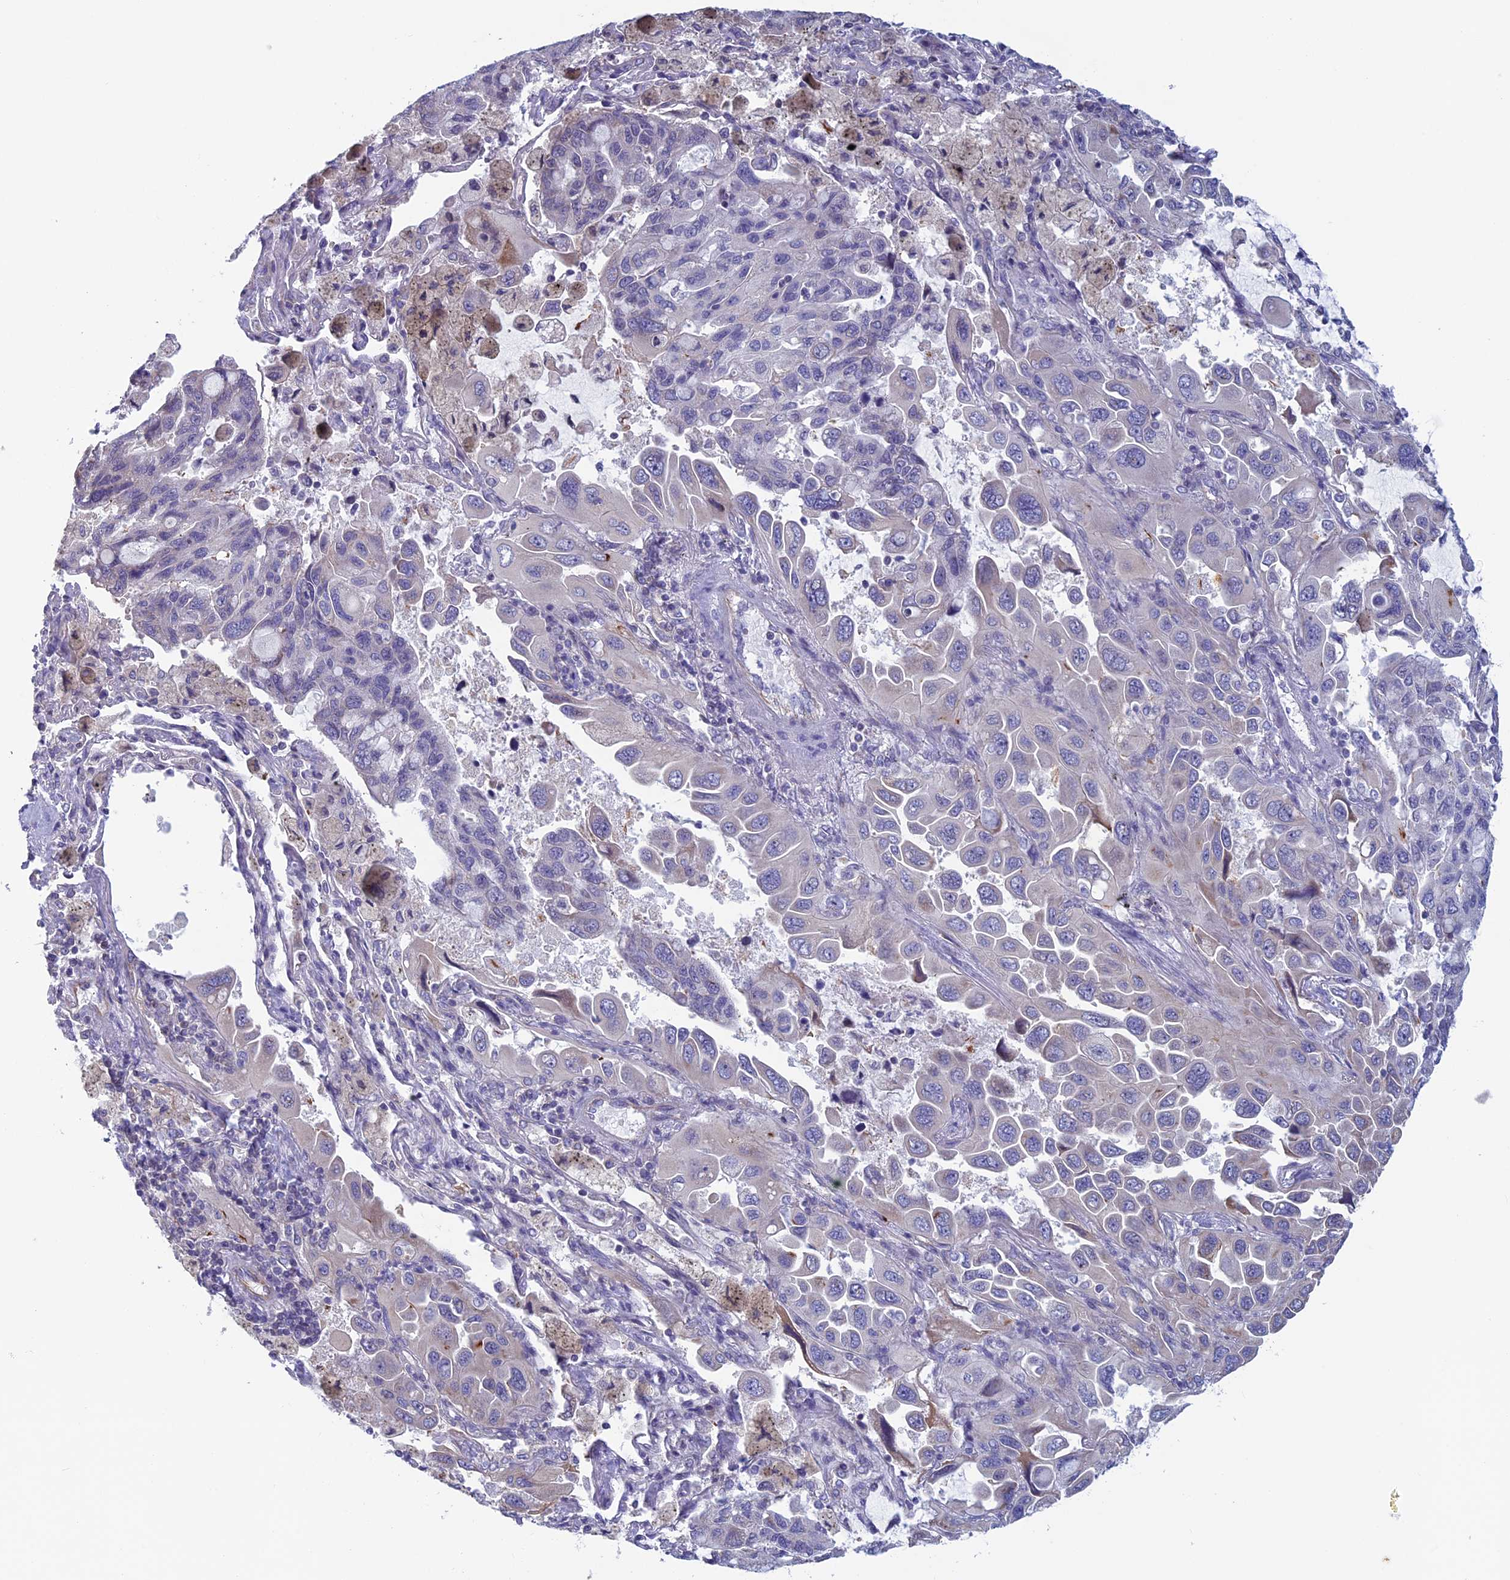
{"staining": {"intensity": "negative", "quantity": "none", "location": "none"}, "tissue": "lung cancer", "cell_type": "Tumor cells", "image_type": "cancer", "snomed": [{"axis": "morphology", "description": "Adenocarcinoma, NOS"}, {"axis": "topography", "description": "Lung"}], "caption": "The immunohistochemistry photomicrograph has no significant staining in tumor cells of lung adenocarcinoma tissue.", "gene": "BCL2L10", "patient": {"sex": "male", "age": 64}}